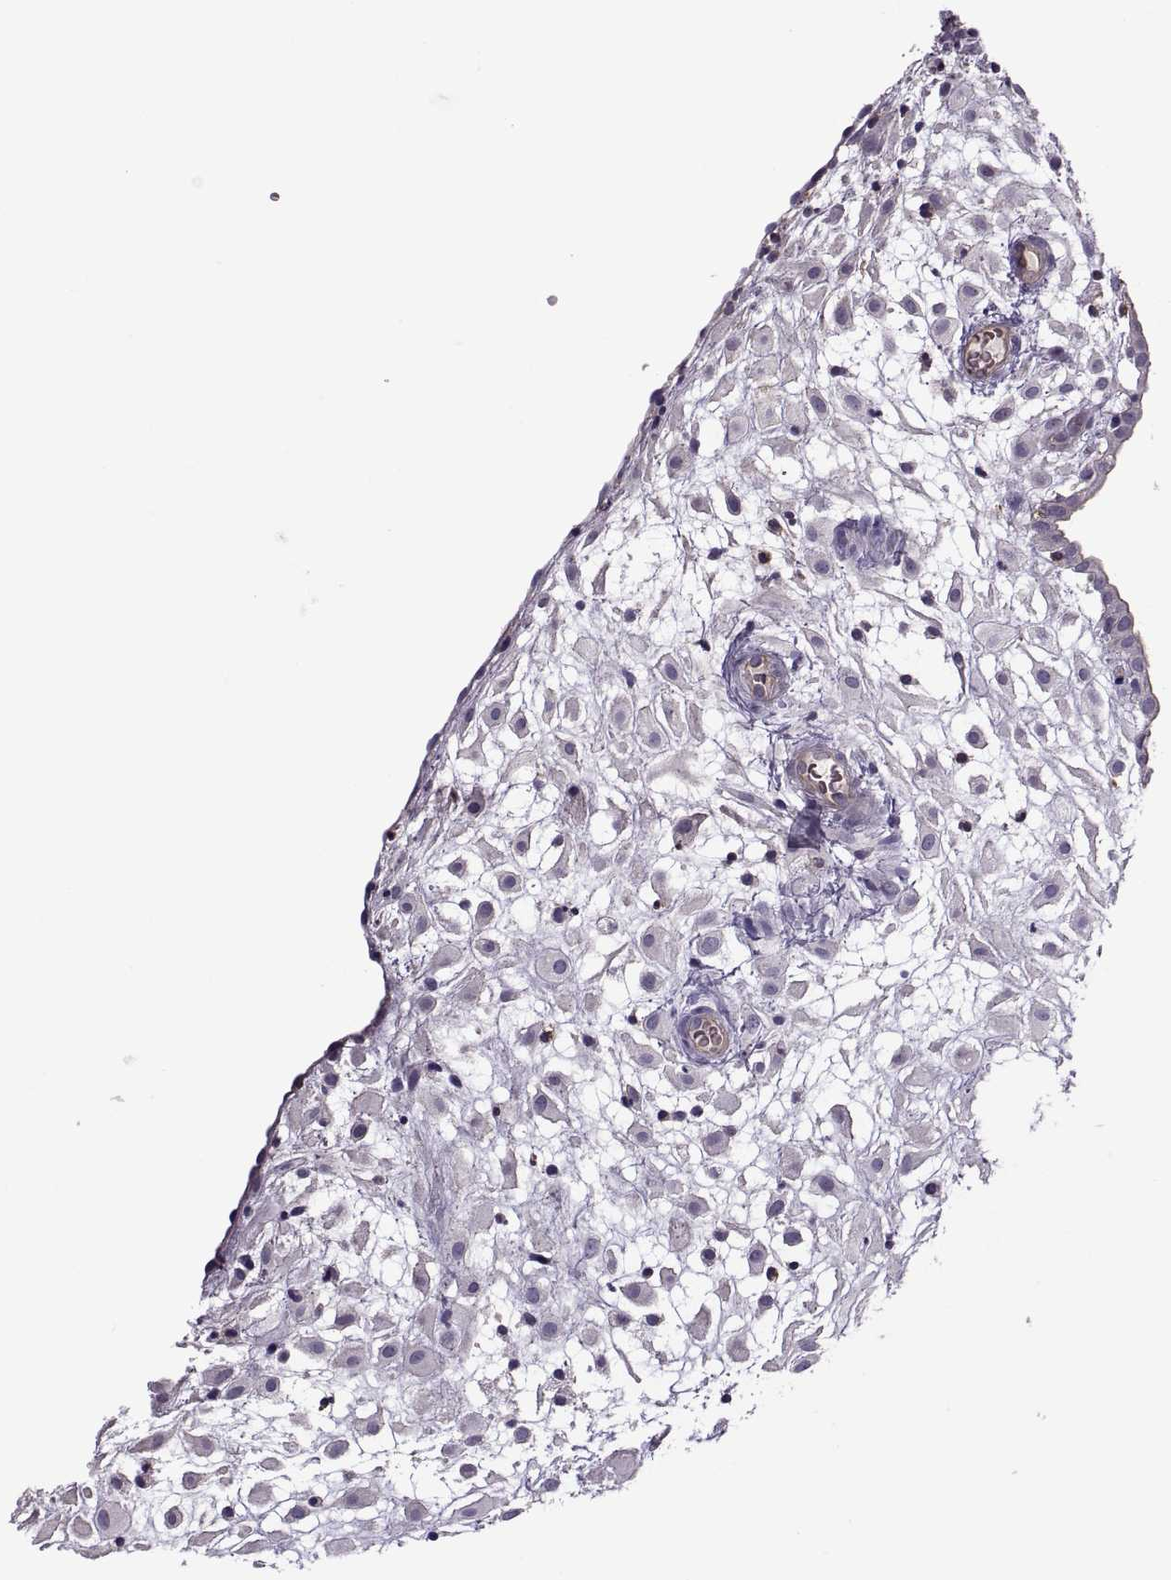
{"staining": {"intensity": "negative", "quantity": "none", "location": "none"}, "tissue": "placenta", "cell_type": "Decidual cells", "image_type": "normal", "snomed": [{"axis": "morphology", "description": "Normal tissue, NOS"}, {"axis": "topography", "description": "Placenta"}], "caption": "Immunohistochemical staining of unremarkable placenta exhibits no significant staining in decidual cells.", "gene": "SLC2A14", "patient": {"sex": "female", "age": 24}}